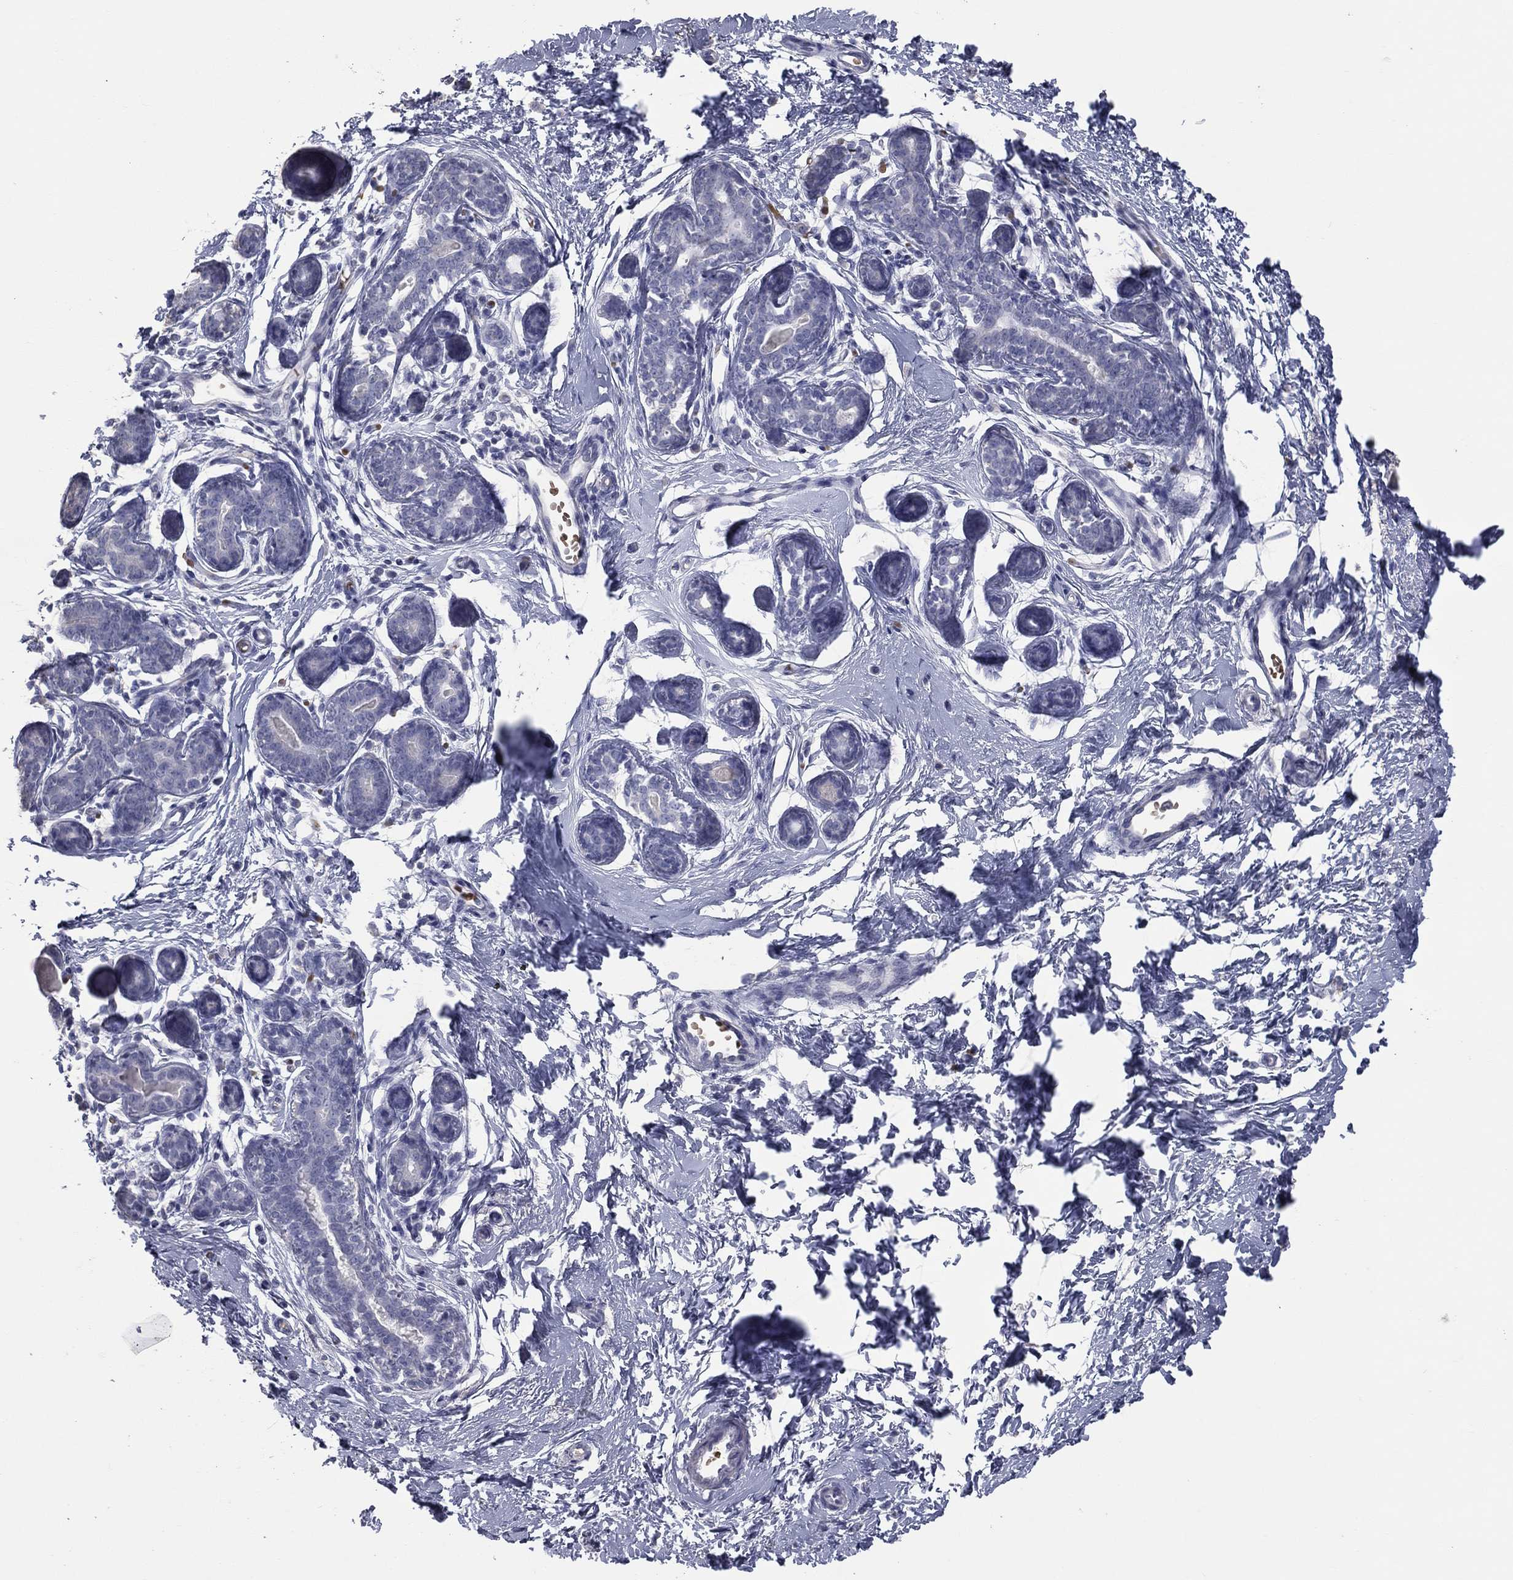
{"staining": {"intensity": "negative", "quantity": "none", "location": "none"}, "tissue": "breast", "cell_type": "Adipocytes", "image_type": "normal", "snomed": [{"axis": "morphology", "description": "Normal tissue, NOS"}, {"axis": "topography", "description": "Breast"}], "caption": "High power microscopy histopathology image of an IHC micrograph of normal breast, revealing no significant staining in adipocytes.", "gene": "ESX1", "patient": {"sex": "female", "age": 37}}